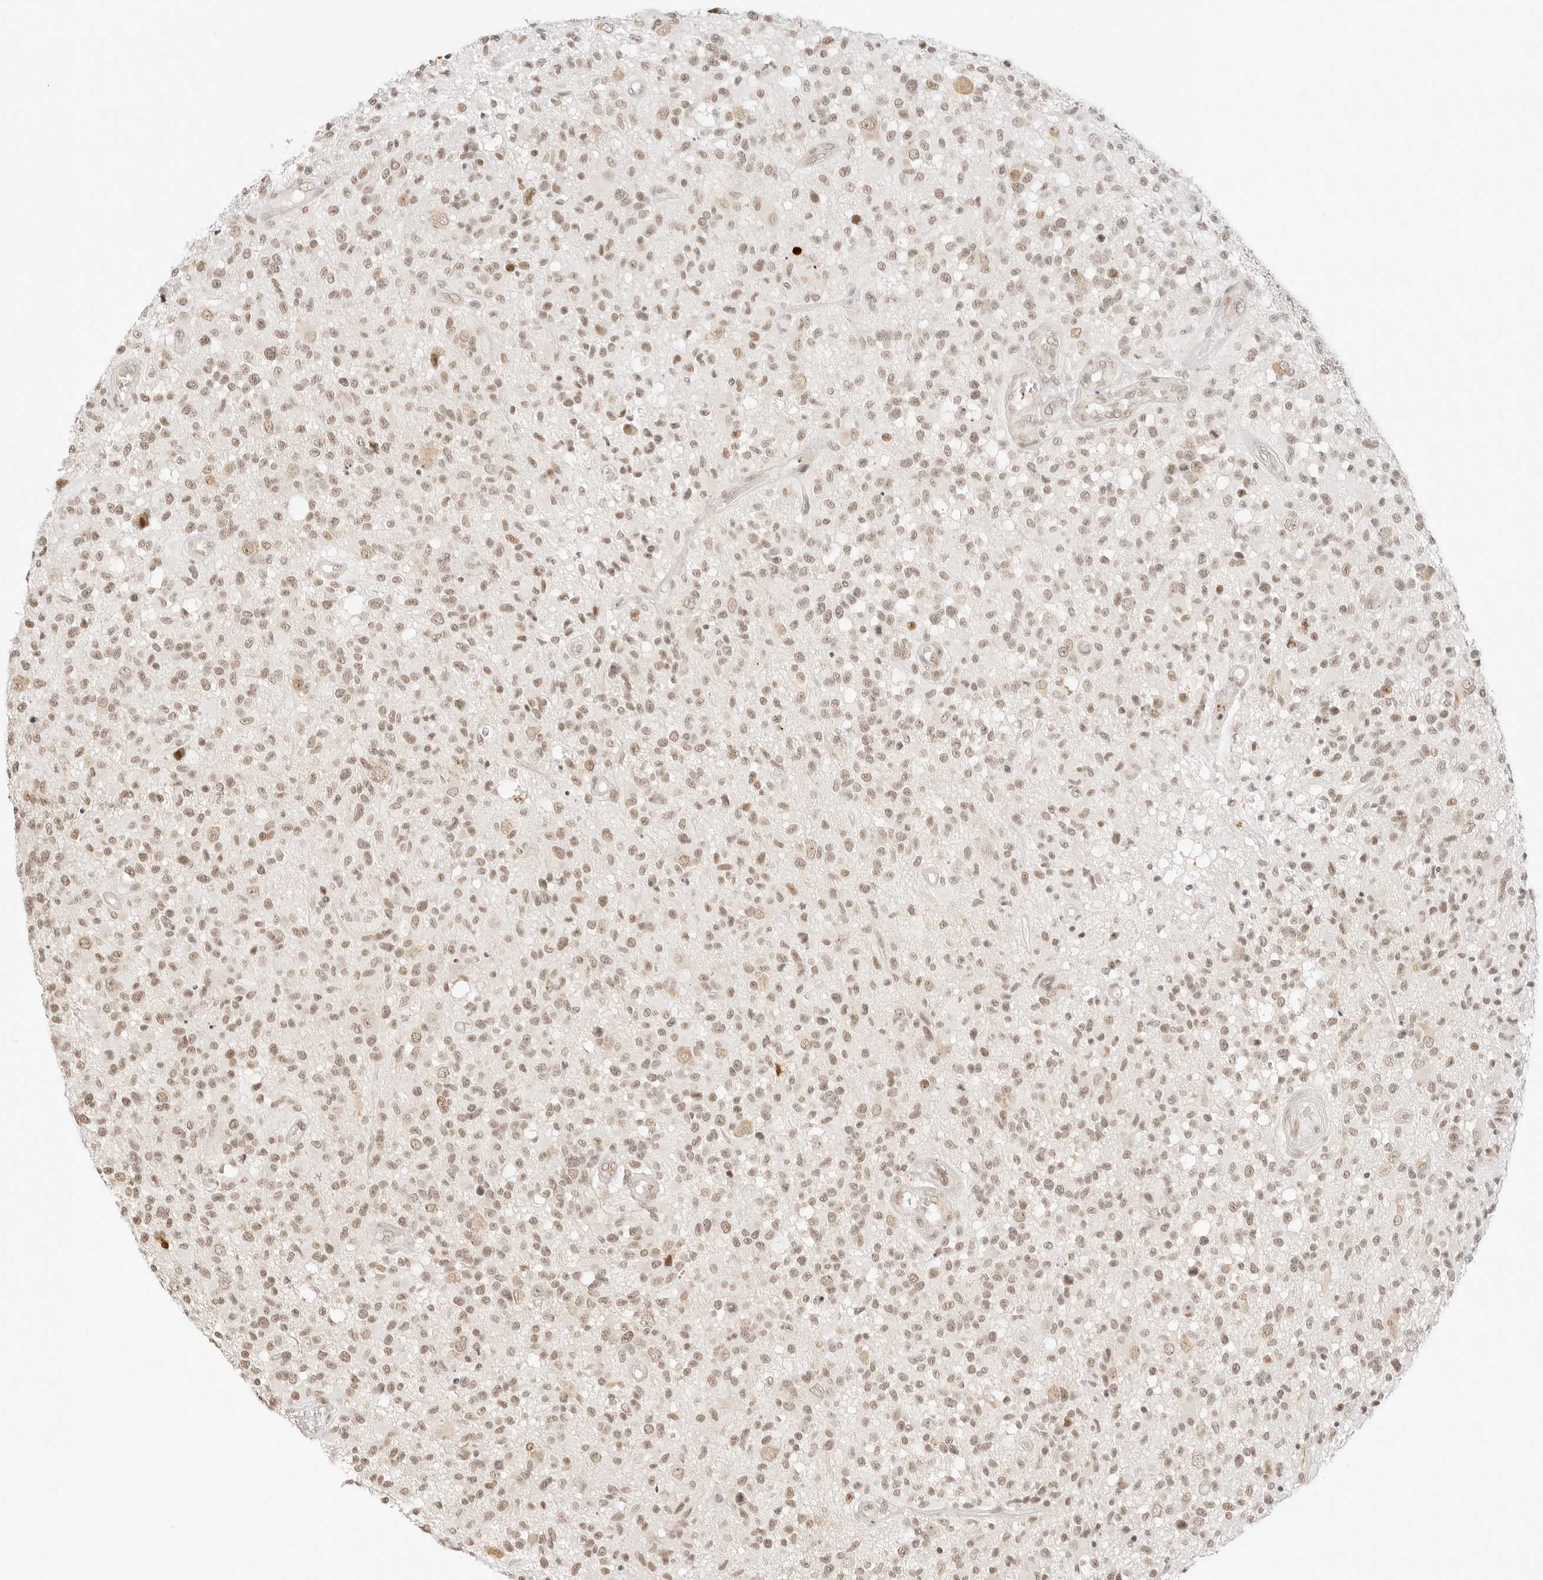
{"staining": {"intensity": "weak", "quantity": ">75%", "location": "nuclear"}, "tissue": "glioma", "cell_type": "Tumor cells", "image_type": "cancer", "snomed": [{"axis": "morphology", "description": "Glioma, malignant, High grade"}, {"axis": "morphology", "description": "Glioblastoma, NOS"}, {"axis": "topography", "description": "Brain"}], "caption": "DAB immunohistochemical staining of glioblastoma demonstrates weak nuclear protein positivity in about >75% of tumor cells.", "gene": "GNAS", "patient": {"sex": "male", "age": 60}}